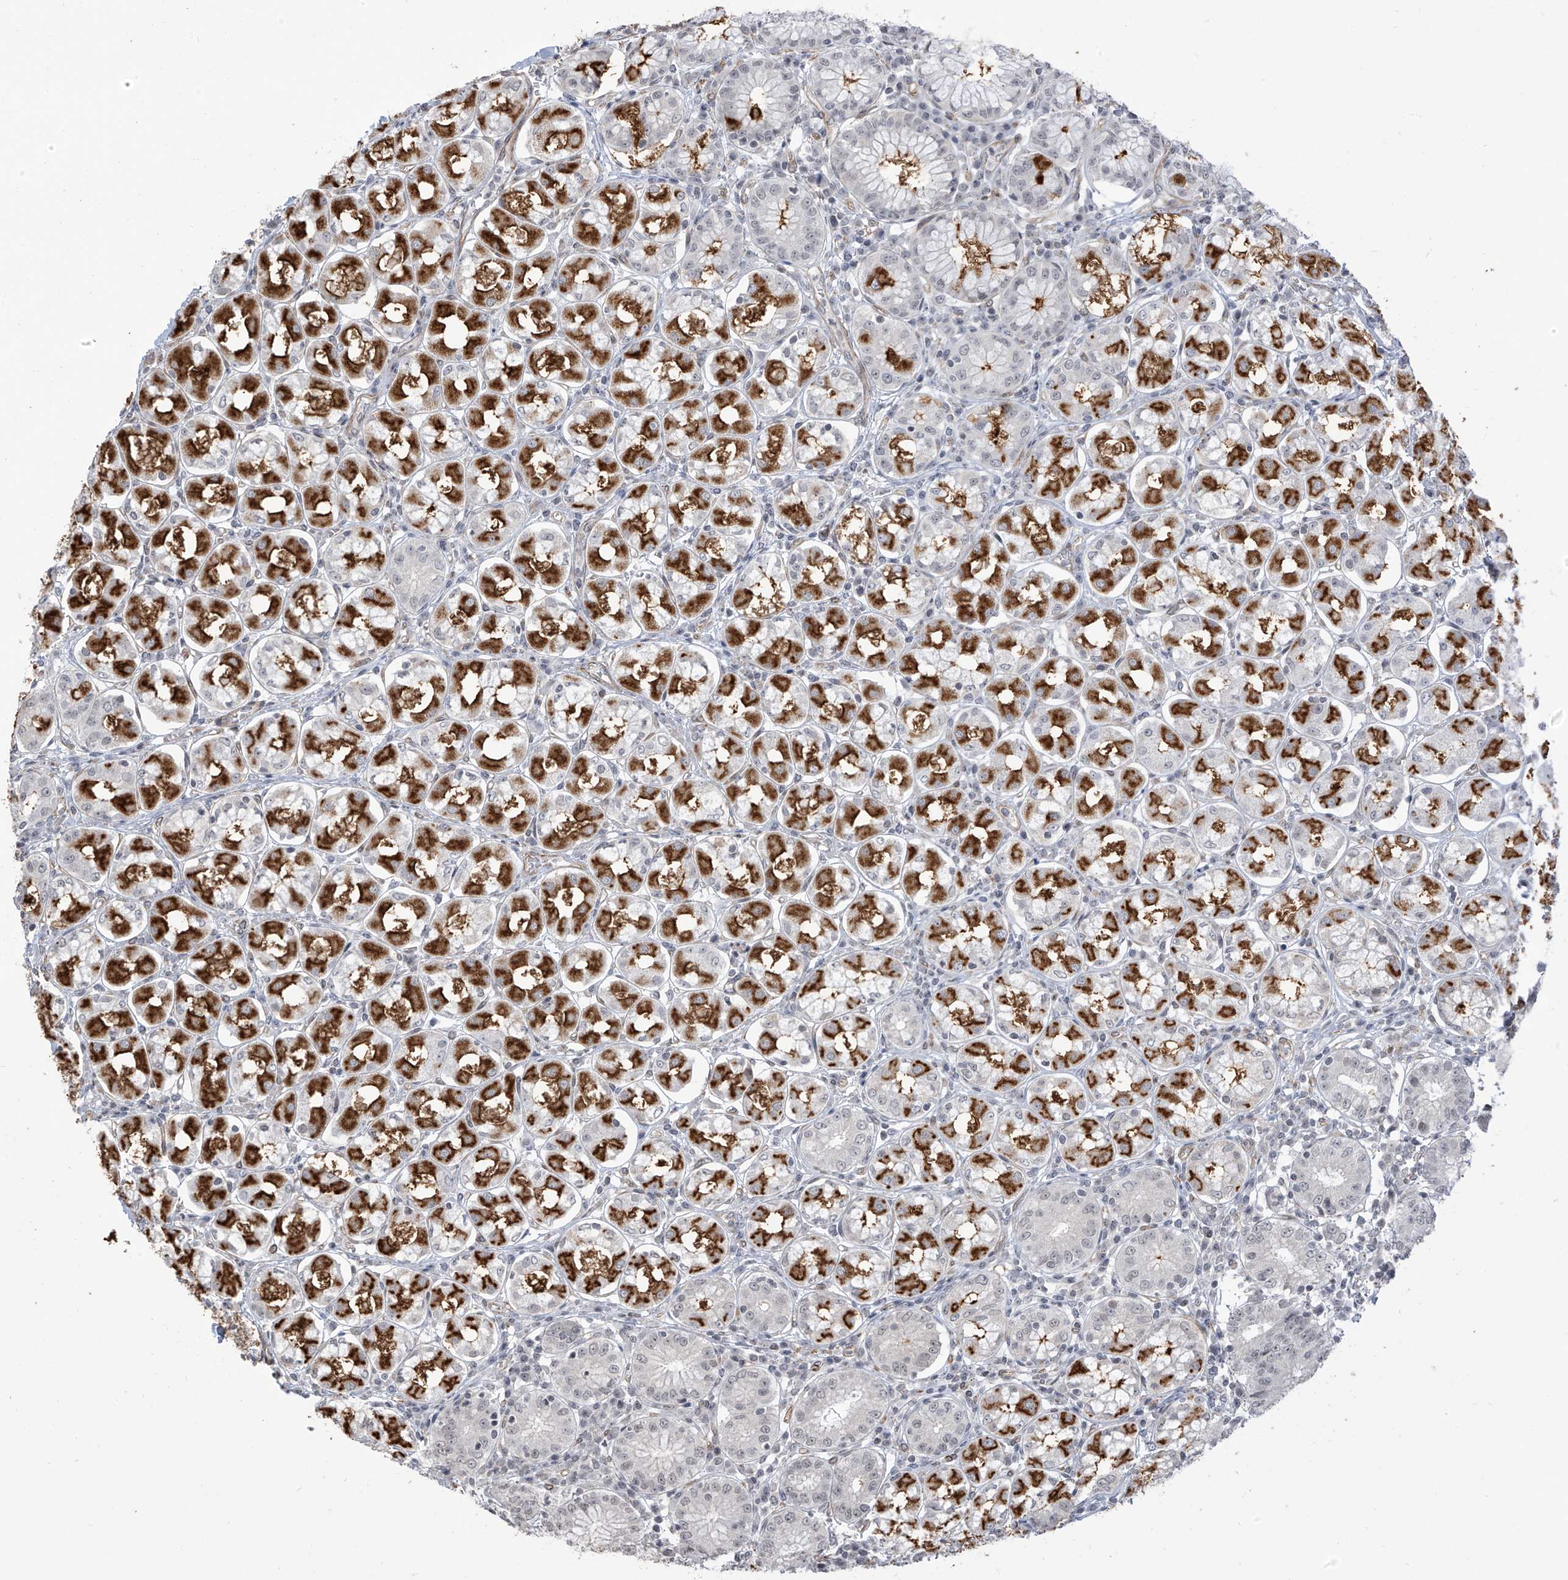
{"staining": {"intensity": "strong", "quantity": "25%-75%", "location": "cytoplasmic/membranous"}, "tissue": "stomach", "cell_type": "Glandular cells", "image_type": "normal", "snomed": [{"axis": "morphology", "description": "Normal tissue, NOS"}, {"axis": "topography", "description": "Stomach, lower"}], "caption": "DAB (3,3'-diaminobenzidine) immunohistochemical staining of normal stomach displays strong cytoplasmic/membranous protein staining in about 25%-75% of glandular cells. (Stains: DAB (3,3'-diaminobenzidine) in brown, nuclei in blue, Microscopy: brightfield microscopy at high magnification).", "gene": "METAP1D", "patient": {"sex": "female", "age": 56}}